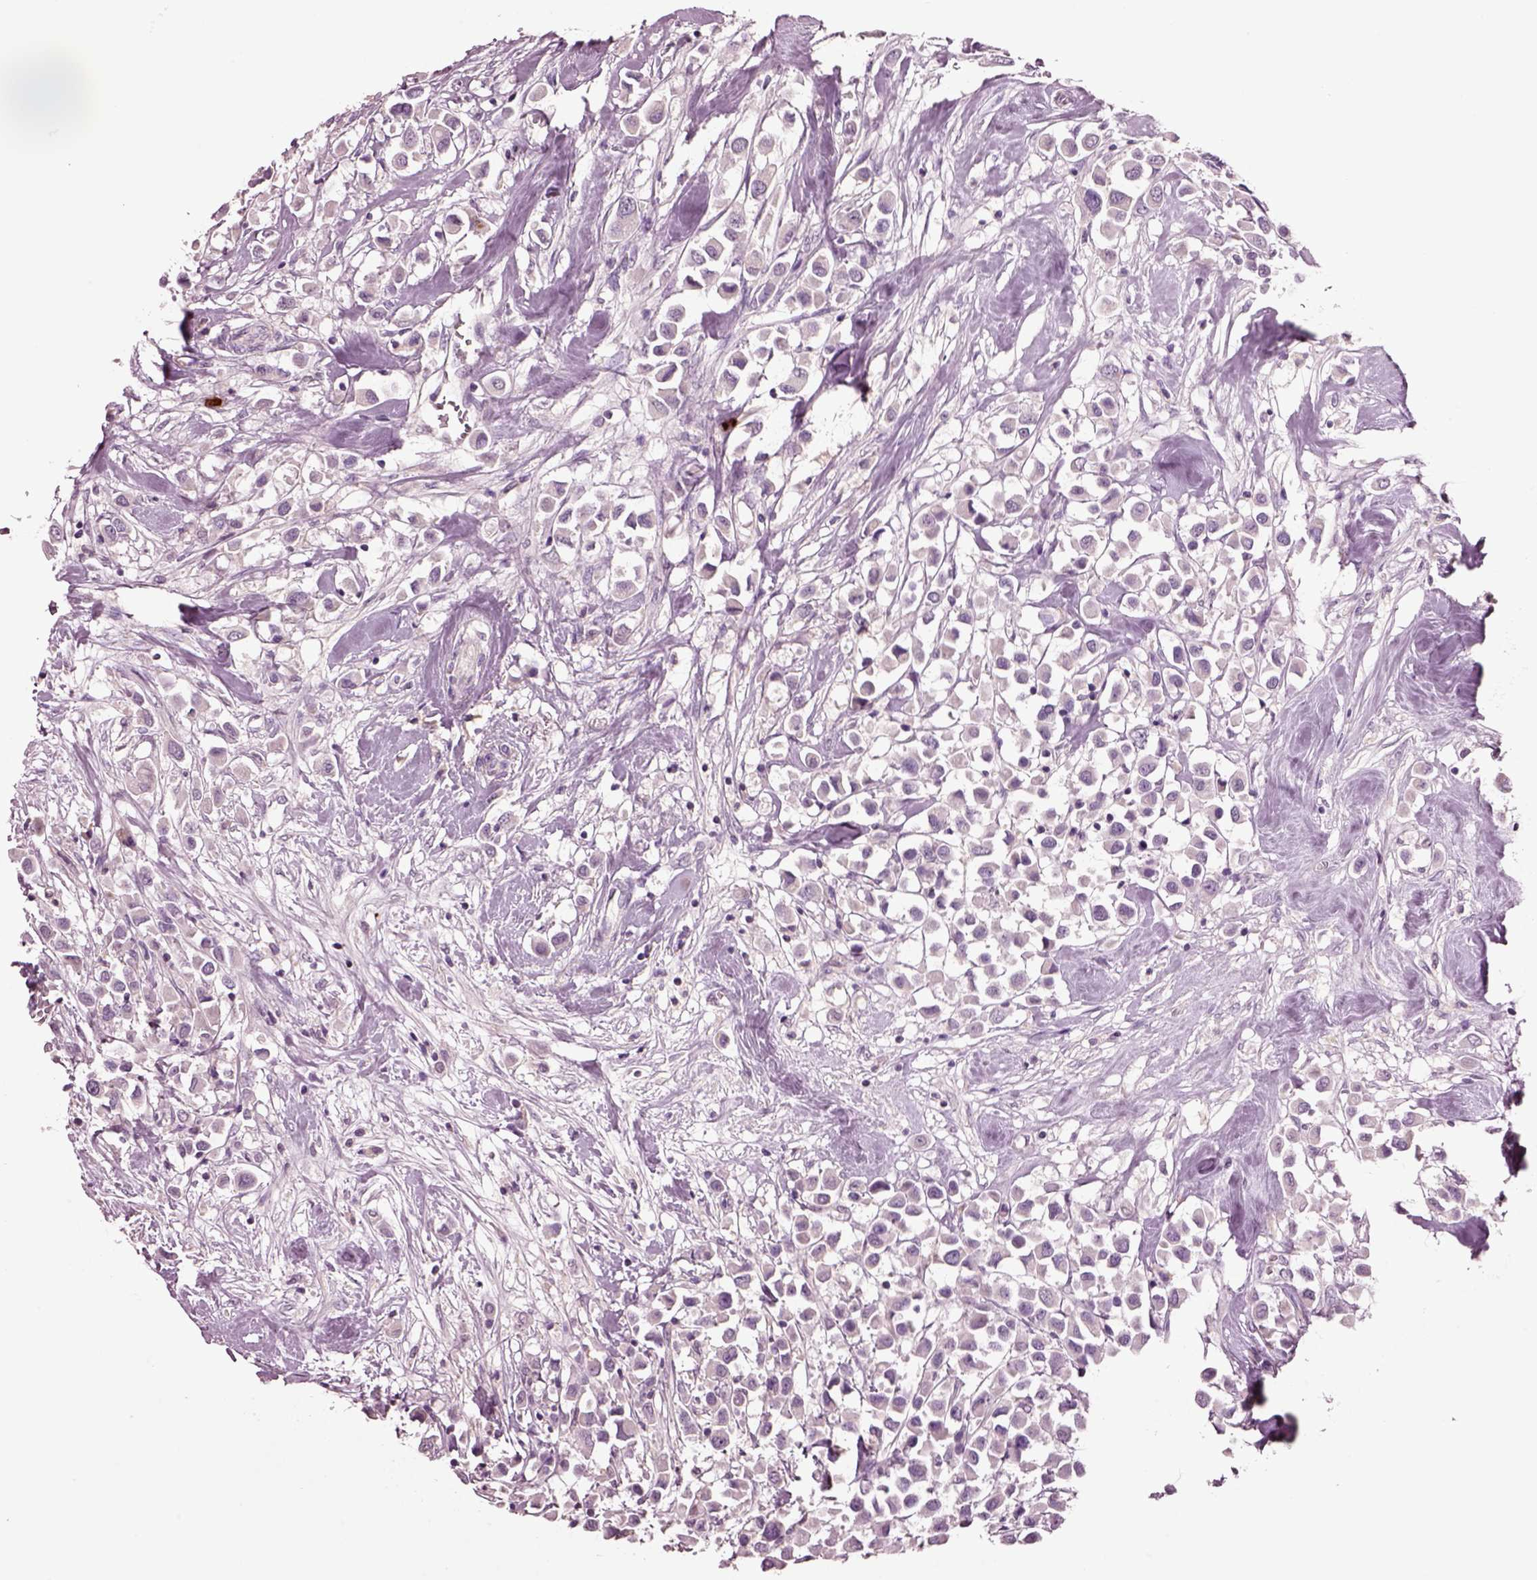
{"staining": {"intensity": "negative", "quantity": "none", "location": "none"}, "tissue": "breast cancer", "cell_type": "Tumor cells", "image_type": "cancer", "snomed": [{"axis": "morphology", "description": "Duct carcinoma"}, {"axis": "topography", "description": "Breast"}], "caption": "Immunohistochemical staining of human breast invasive ductal carcinoma displays no significant staining in tumor cells. Nuclei are stained in blue.", "gene": "CLPSL1", "patient": {"sex": "female", "age": 61}}